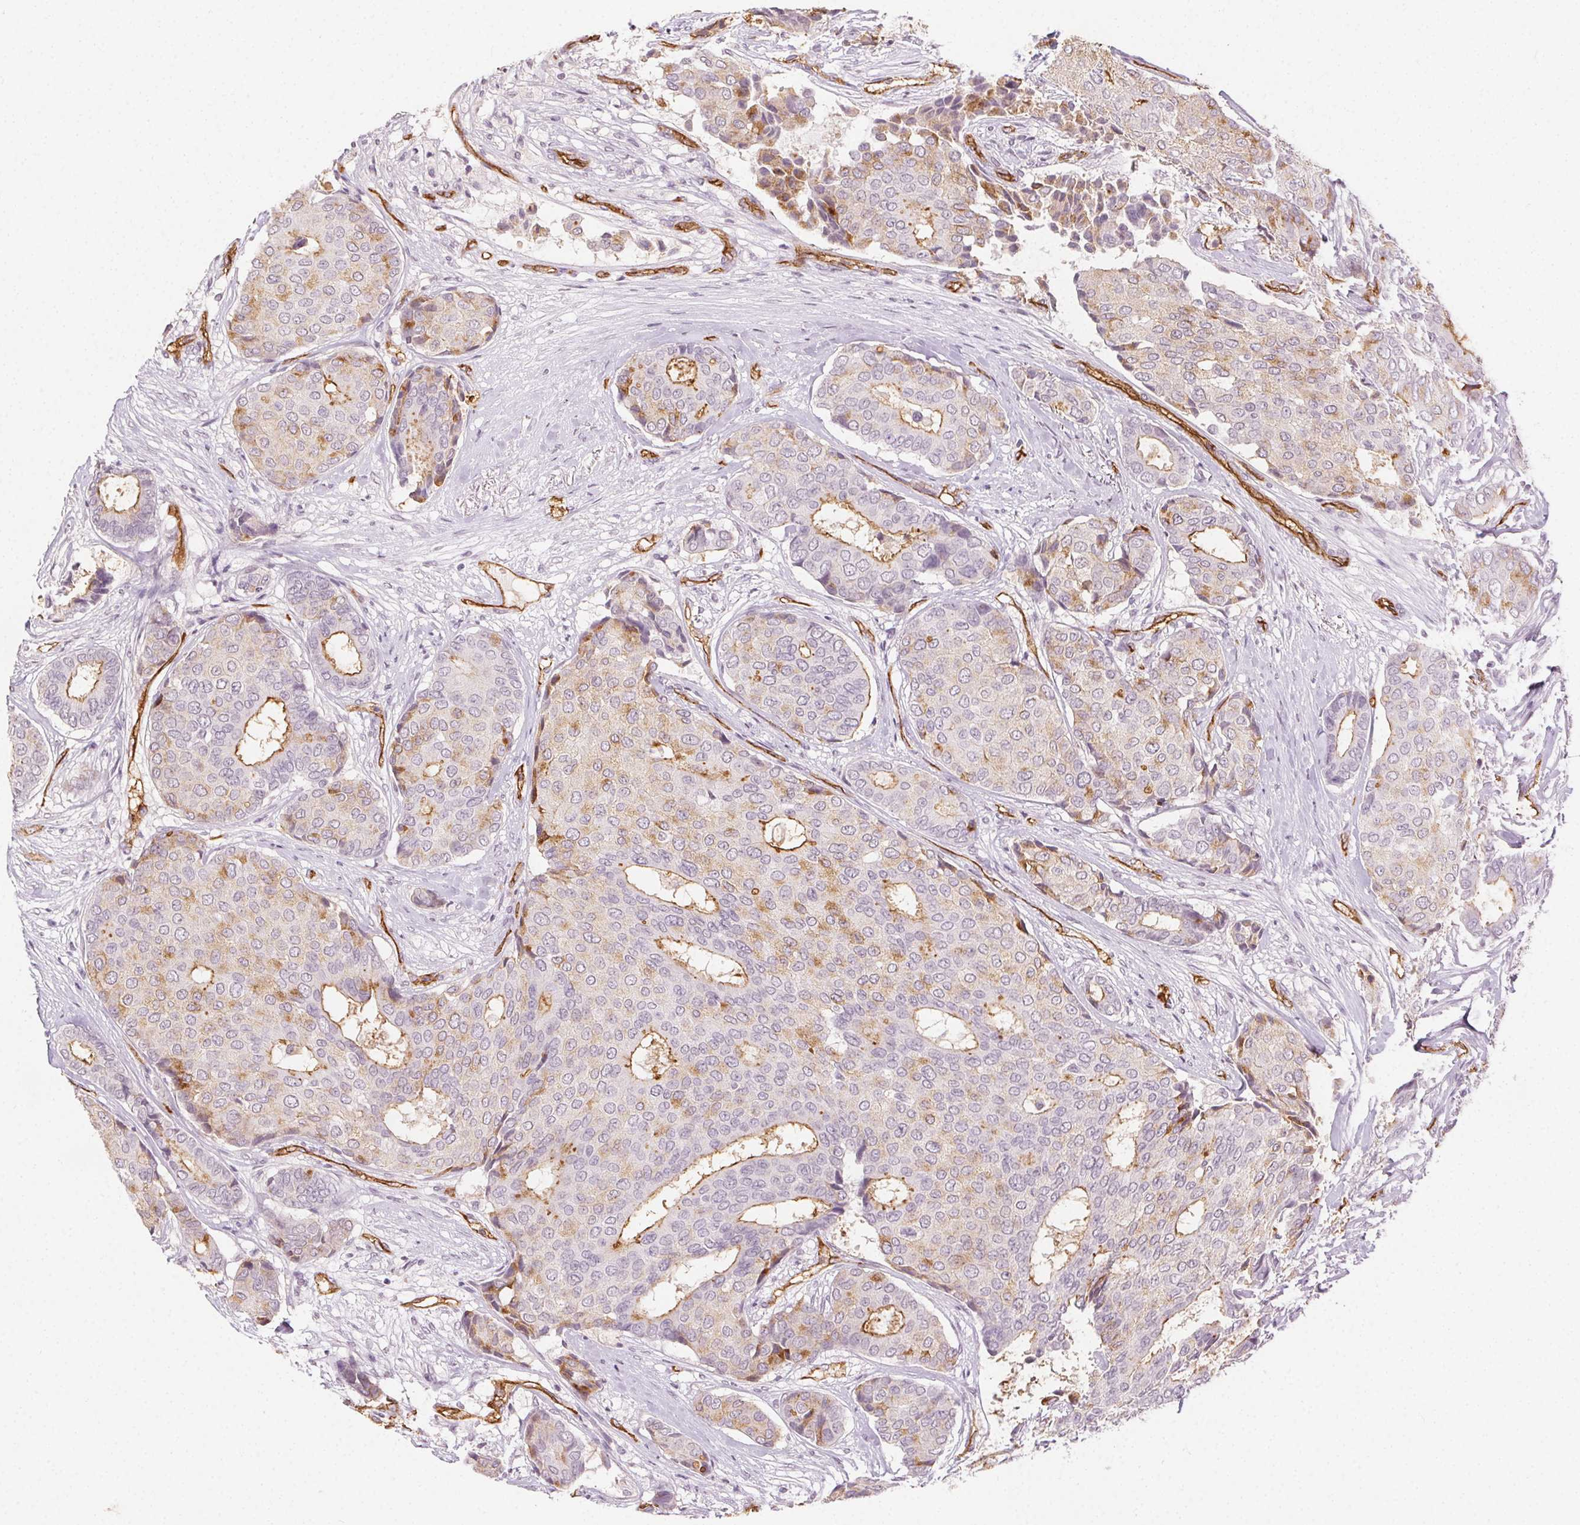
{"staining": {"intensity": "strong", "quantity": "<25%", "location": "cytoplasmic/membranous"}, "tissue": "breast cancer", "cell_type": "Tumor cells", "image_type": "cancer", "snomed": [{"axis": "morphology", "description": "Duct carcinoma"}, {"axis": "topography", "description": "Breast"}], "caption": "About <25% of tumor cells in infiltrating ductal carcinoma (breast) demonstrate strong cytoplasmic/membranous protein positivity as visualized by brown immunohistochemical staining.", "gene": "PODXL", "patient": {"sex": "female", "age": 75}}